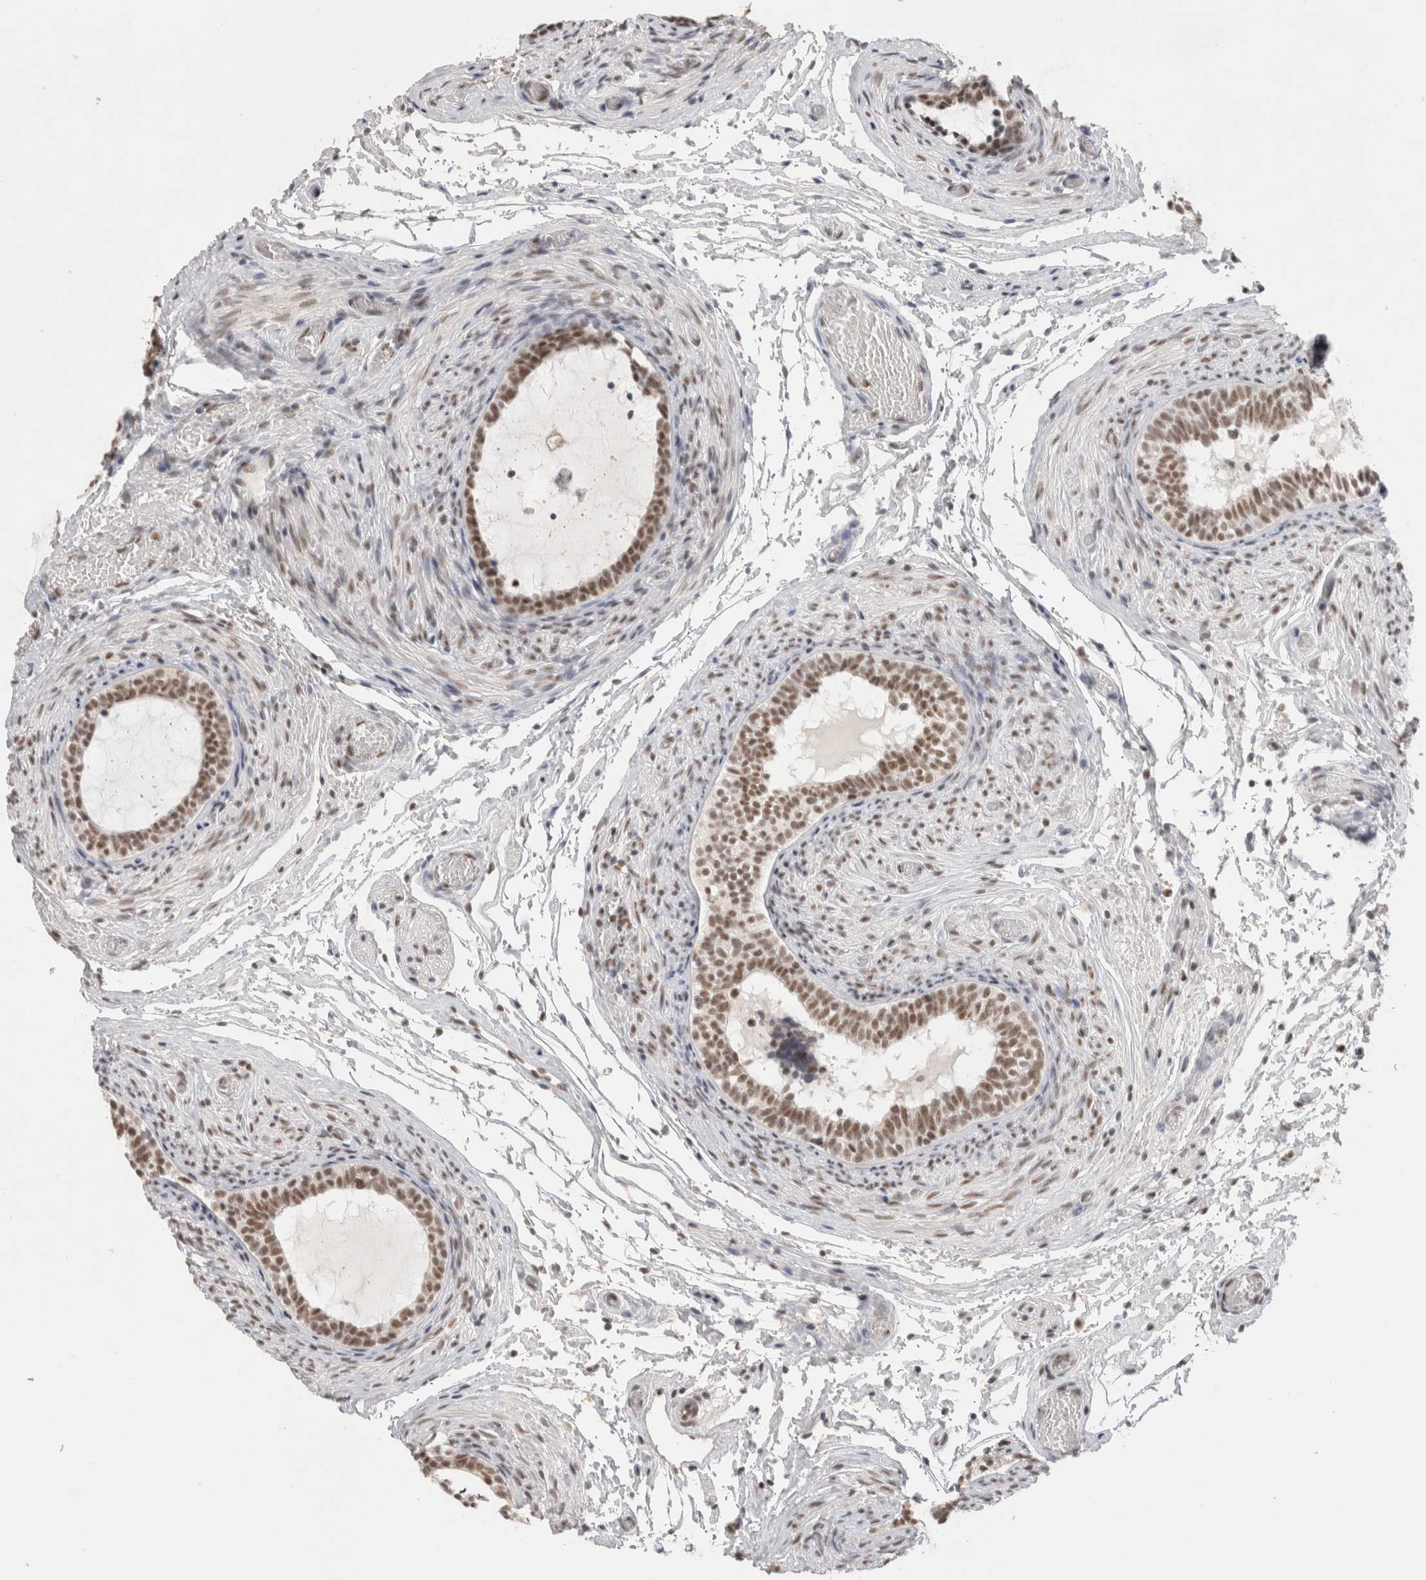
{"staining": {"intensity": "moderate", "quantity": ">75%", "location": "cytoplasmic/membranous,nuclear"}, "tissue": "epididymis", "cell_type": "Glandular cells", "image_type": "normal", "snomed": [{"axis": "morphology", "description": "Normal tissue, NOS"}, {"axis": "topography", "description": "Epididymis"}], "caption": "Epididymis stained with immunohistochemistry (IHC) exhibits moderate cytoplasmic/membranous,nuclear staining in approximately >75% of glandular cells.", "gene": "ZNF830", "patient": {"sex": "male", "age": 5}}